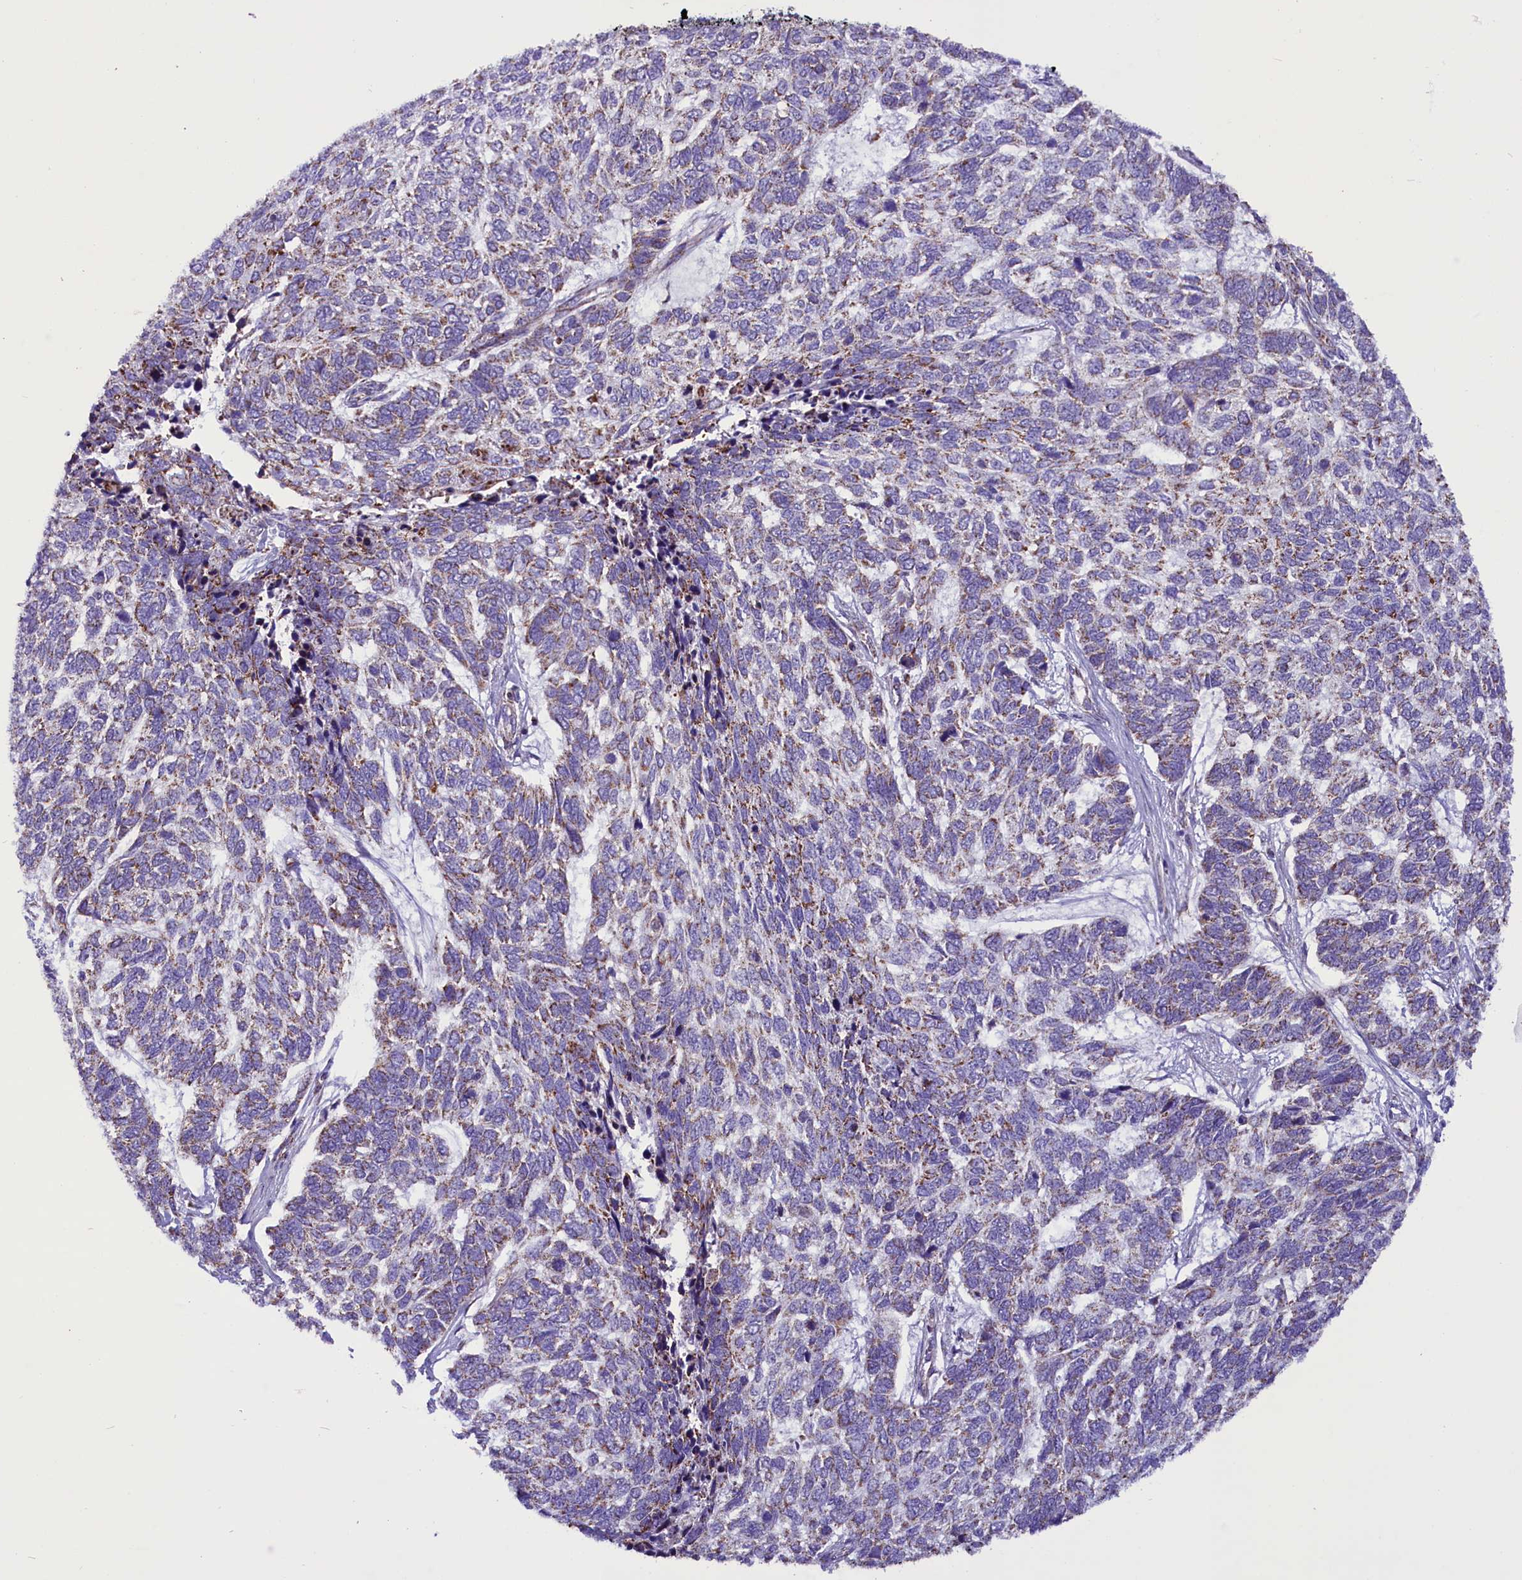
{"staining": {"intensity": "weak", "quantity": "<25%", "location": "cytoplasmic/membranous"}, "tissue": "skin cancer", "cell_type": "Tumor cells", "image_type": "cancer", "snomed": [{"axis": "morphology", "description": "Basal cell carcinoma"}, {"axis": "topography", "description": "Skin"}], "caption": "The micrograph exhibits no significant positivity in tumor cells of skin cancer (basal cell carcinoma).", "gene": "ICA1L", "patient": {"sex": "female", "age": 65}}